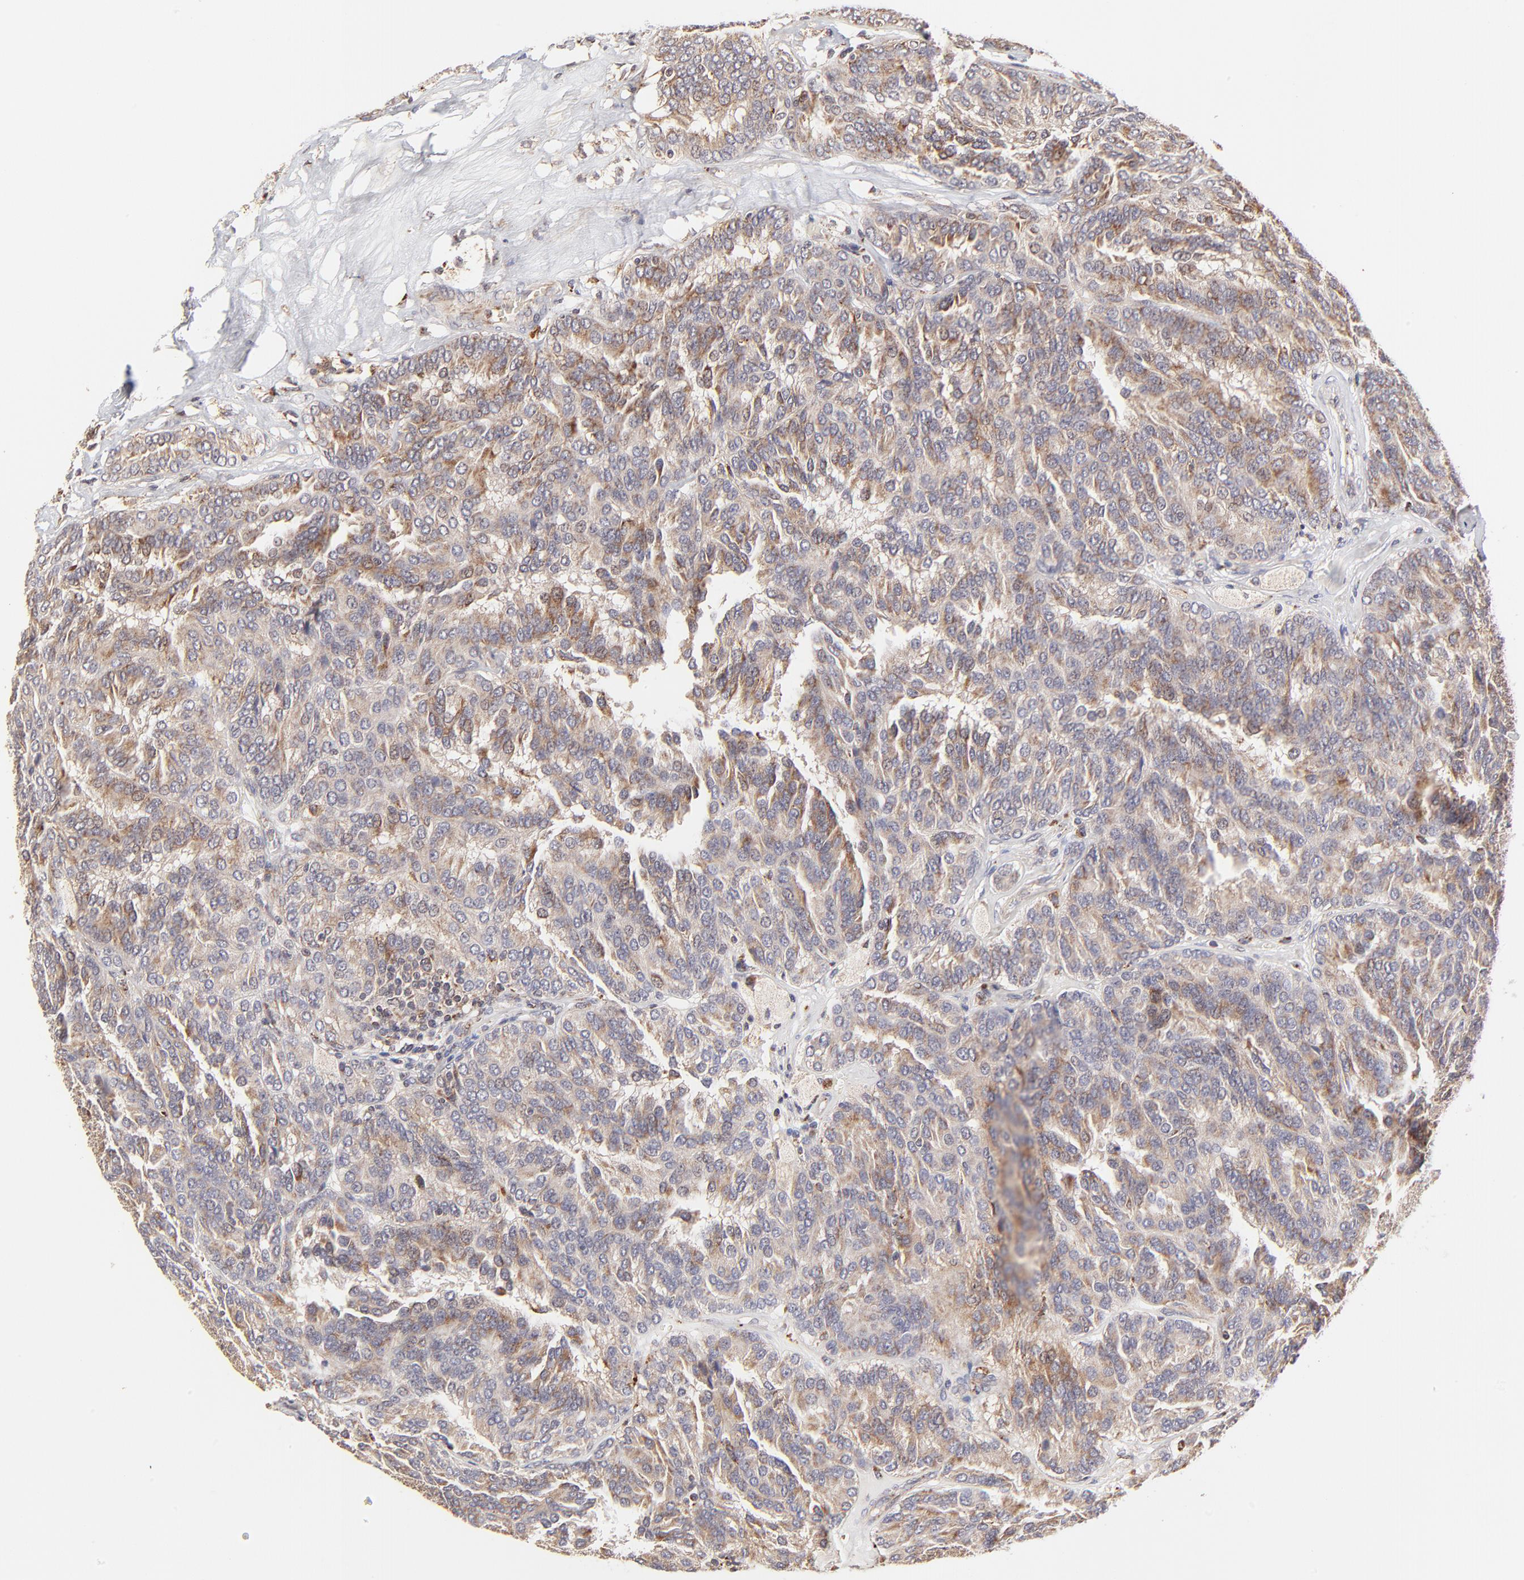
{"staining": {"intensity": "weak", "quantity": ">75%", "location": "cytoplasmic/membranous"}, "tissue": "renal cancer", "cell_type": "Tumor cells", "image_type": "cancer", "snomed": [{"axis": "morphology", "description": "Adenocarcinoma, NOS"}, {"axis": "topography", "description": "Kidney"}], "caption": "IHC of human renal cancer (adenocarcinoma) exhibits low levels of weak cytoplasmic/membranous expression in approximately >75% of tumor cells. (Brightfield microscopy of DAB IHC at high magnification).", "gene": "MAP2K7", "patient": {"sex": "male", "age": 46}}